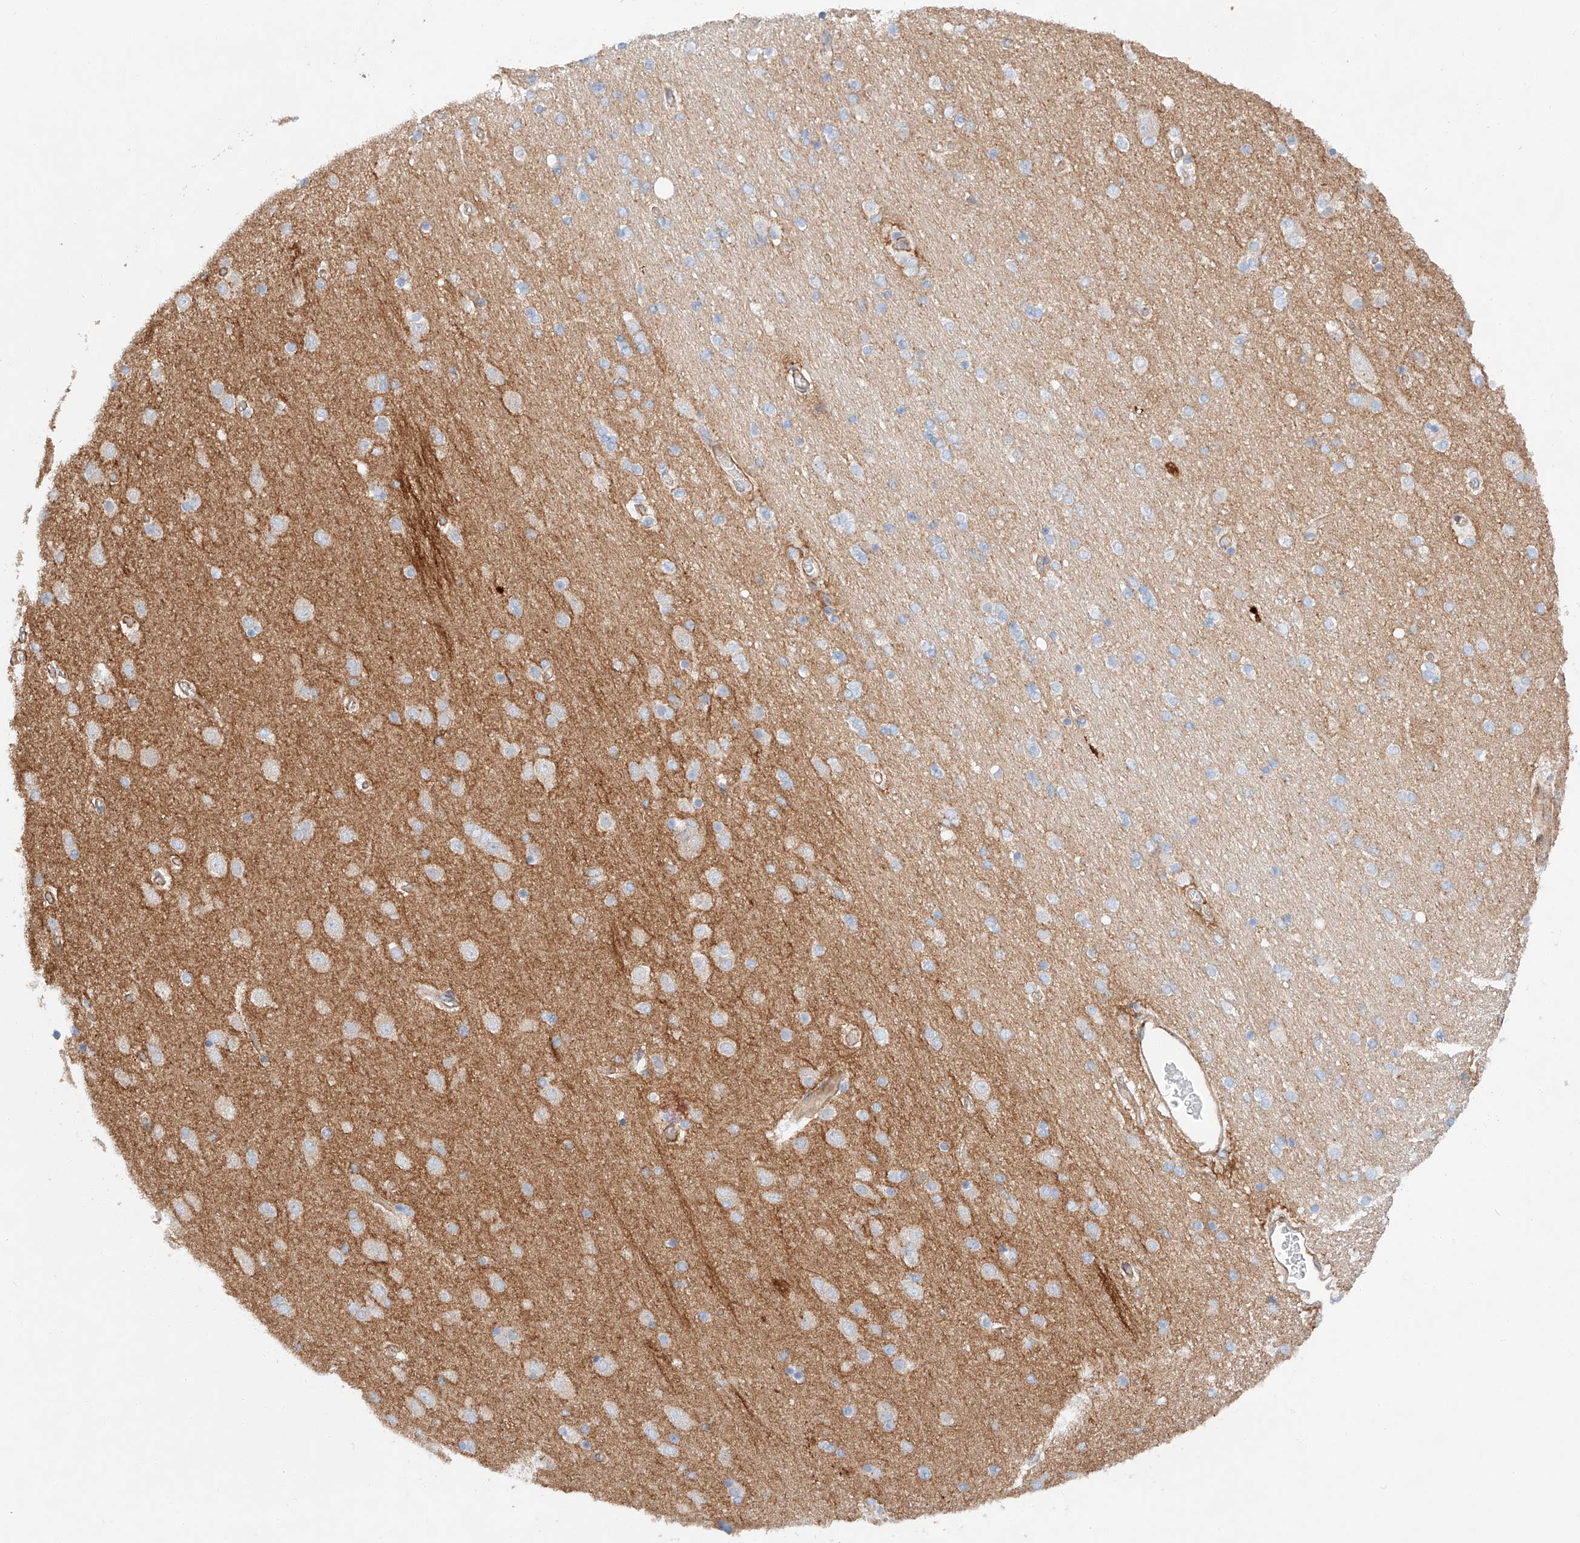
{"staining": {"intensity": "negative", "quantity": "none", "location": "none"}, "tissue": "hippocampus", "cell_type": "Glial cells", "image_type": "normal", "snomed": [{"axis": "morphology", "description": "Normal tissue, NOS"}, {"axis": "topography", "description": "Hippocampus"}], "caption": "An IHC micrograph of unremarkable hippocampus is shown. There is no staining in glial cells of hippocampus.", "gene": "MINDY4", "patient": {"sex": "female", "age": 54}}